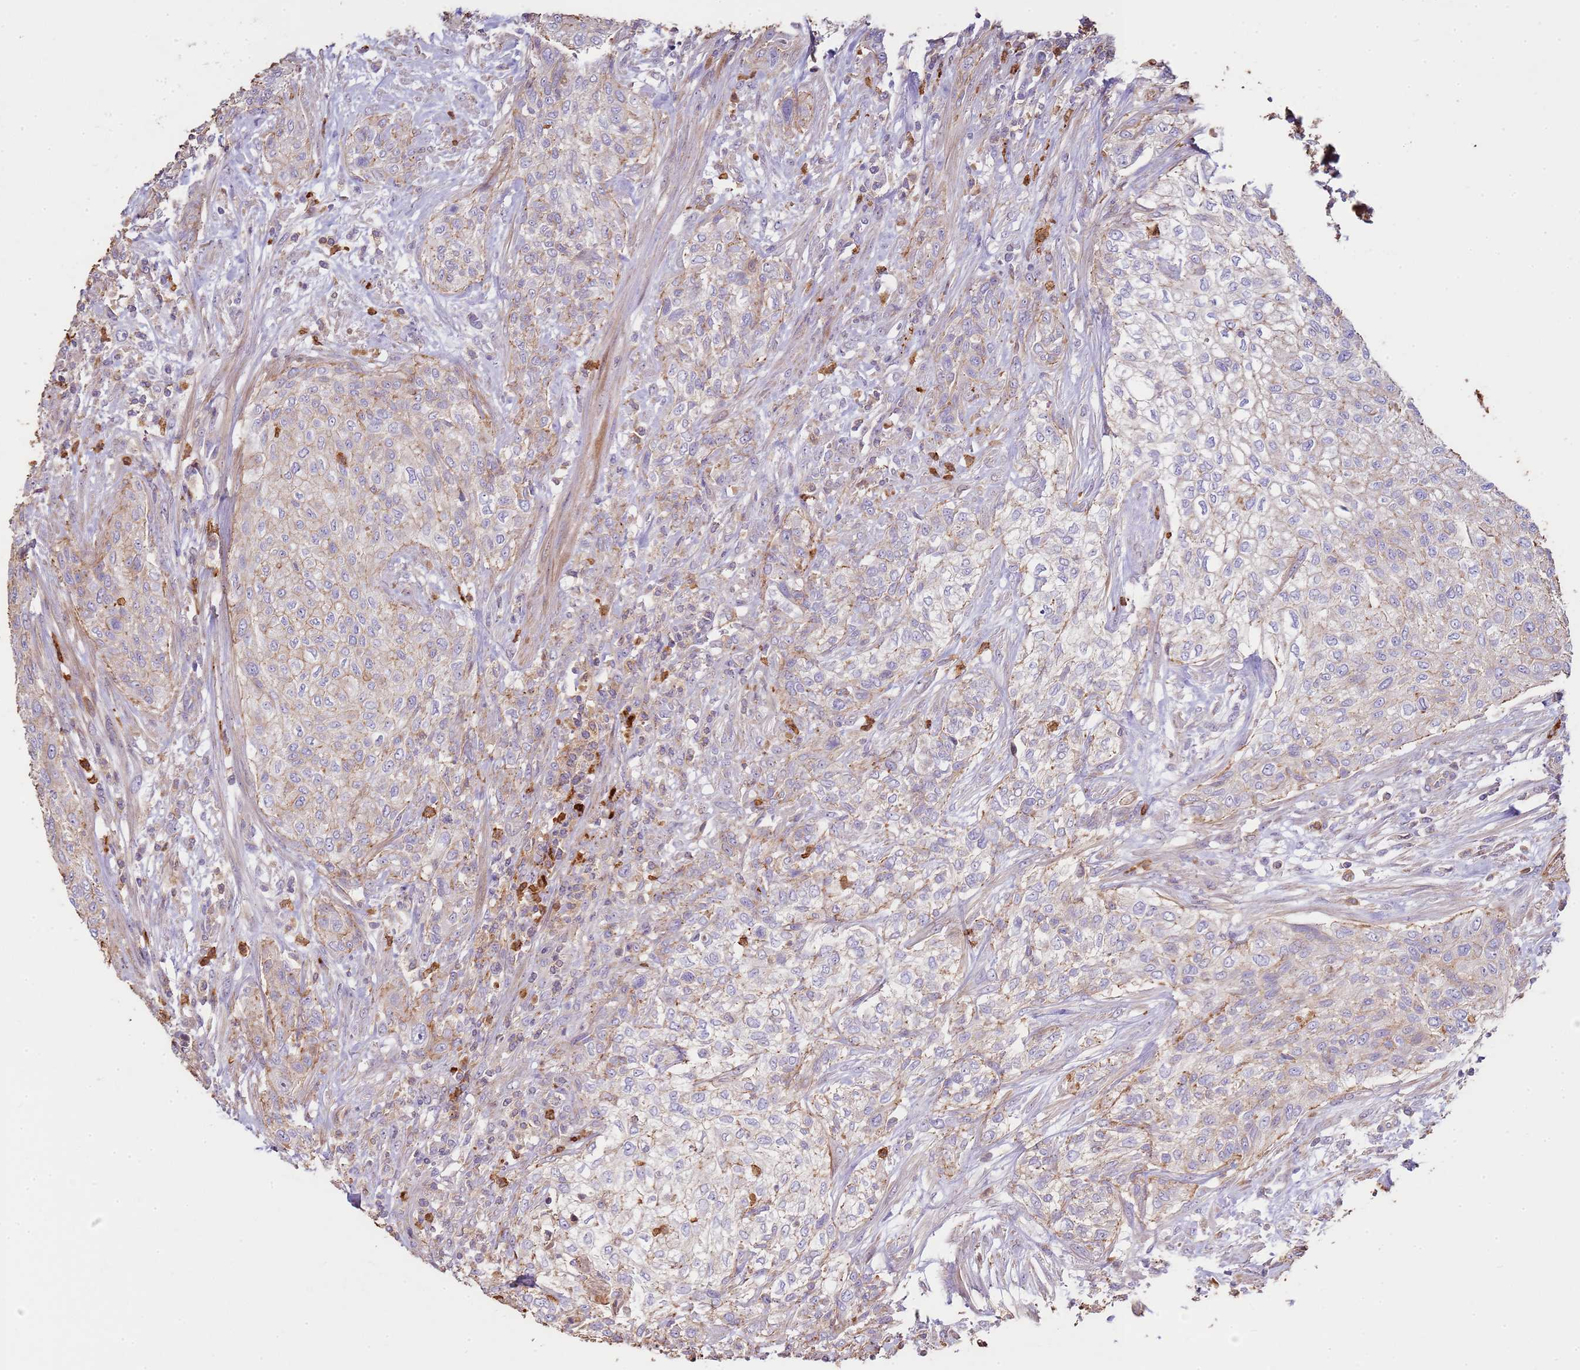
{"staining": {"intensity": "negative", "quantity": "none", "location": "none"}, "tissue": "urothelial cancer", "cell_type": "Tumor cells", "image_type": "cancer", "snomed": [{"axis": "morphology", "description": "Normal tissue, NOS"}, {"axis": "morphology", "description": "Urothelial carcinoma, NOS"}, {"axis": "topography", "description": "Urinary bladder"}, {"axis": "topography", "description": "Peripheral nerve tissue"}], "caption": "Immunohistochemistry (IHC) micrograph of human transitional cell carcinoma stained for a protein (brown), which shows no expression in tumor cells.", "gene": "NDUFAF4", "patient": {"sex": "male", "age": 35}}